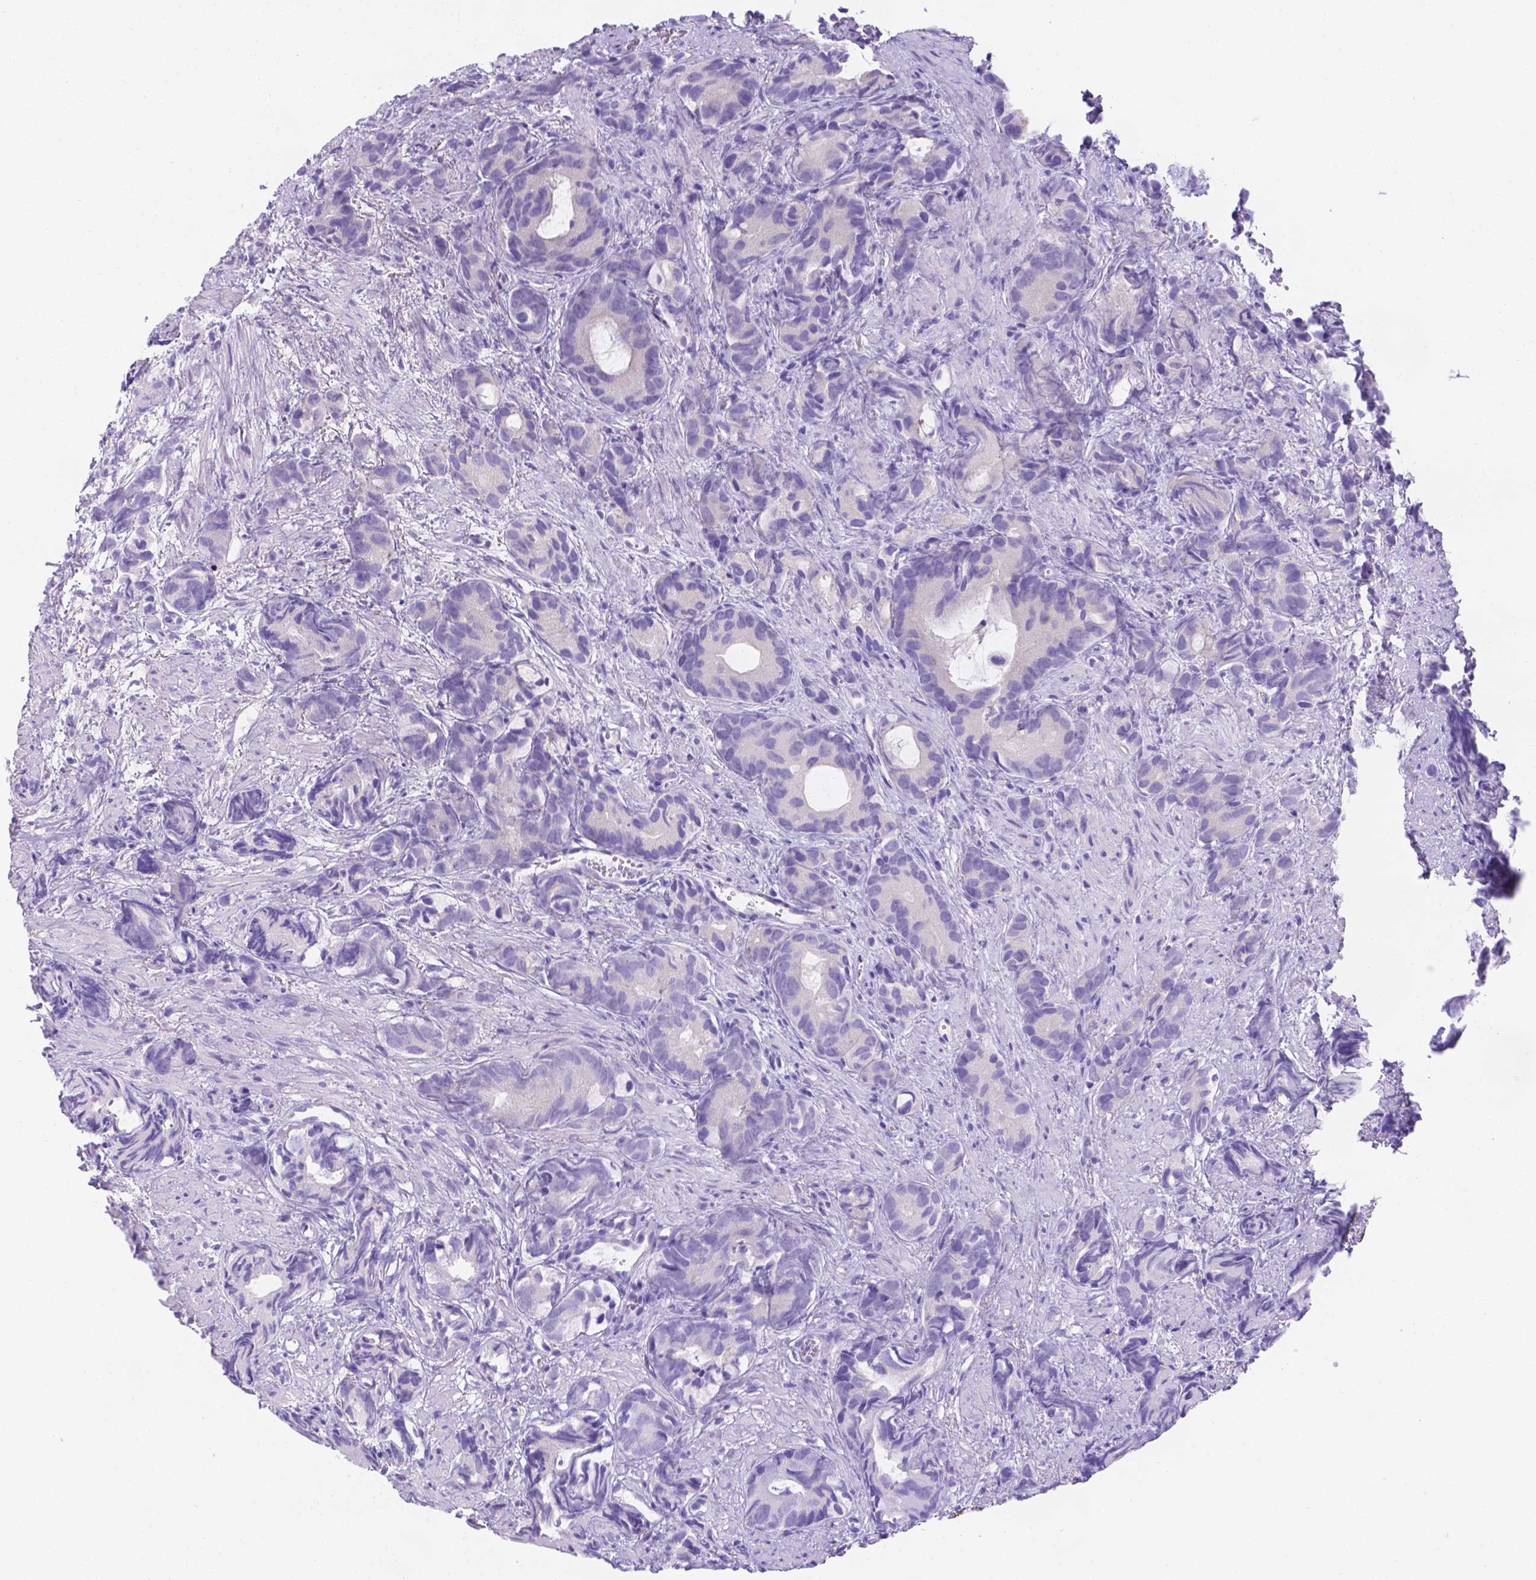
{"staining": {"intensity": "negative", "quantity": "none", "location": "none"}, "tissue": "prostate cancer", "cell_type": "Tumor cells", "image_type": "cancer", "snomed": [{"axis": "morphology", "description": "Adenocarcinoma, High grade"}, {"axis": "topography", "description": "Prostate"}], "caption": "The immunohistochemistry histopathology image has no significant expression in tumor cells of prostate cancer (adenocarcinoma (high-grade)) tissue. Nuclei are stained in blue.", "gene": "MLN", "patient": {"sex": "male", "age": 84}}